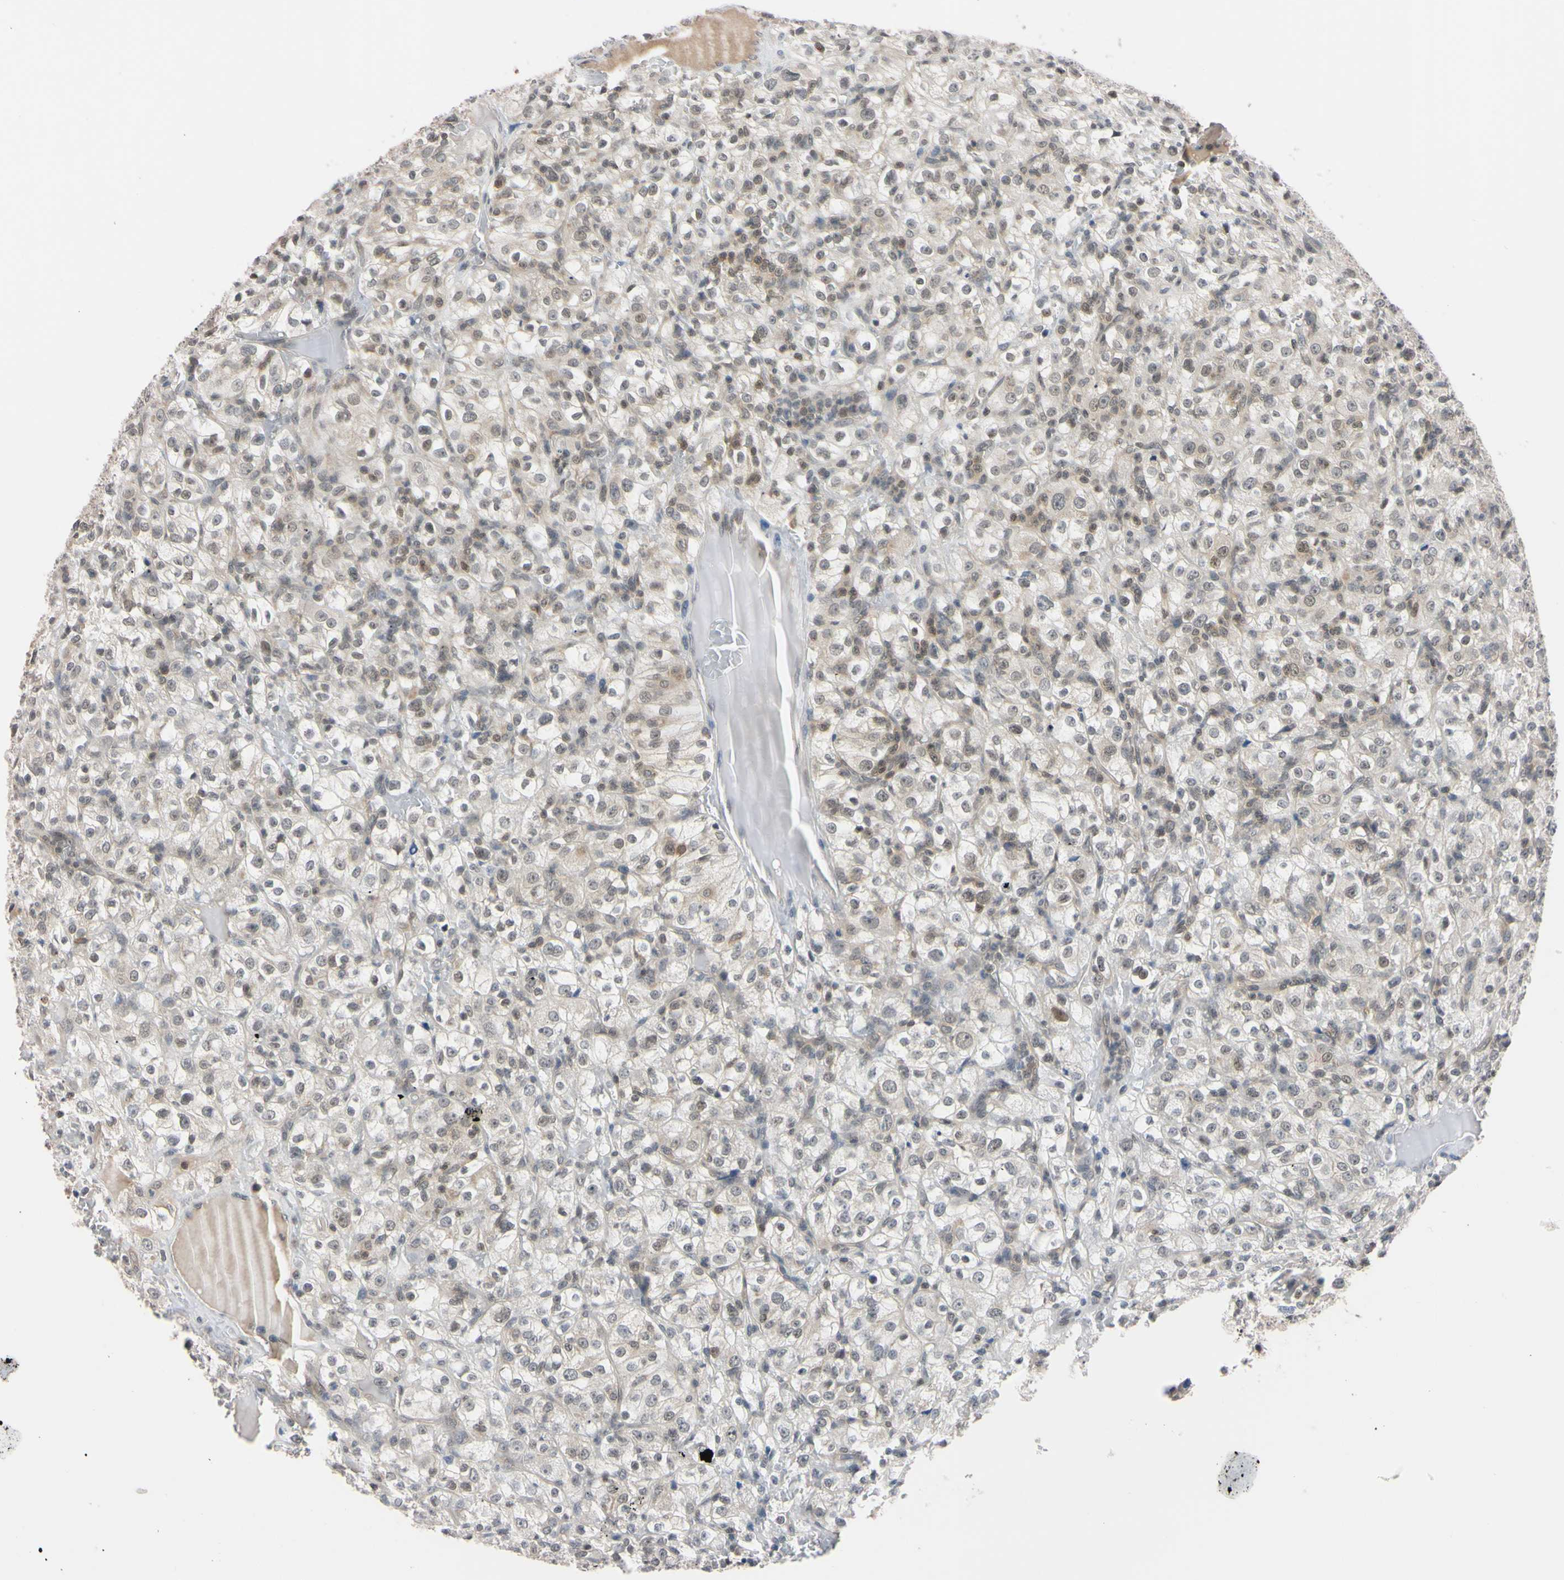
{"staining": {"intensity": "weak", "quantity": "25%-75%", "location": "cytoplasmic/membranous,nuclear"}, "tissue": "renal cancer", "cell_type": "Tumor cells", "image_type": "cancer", "snomed": [{"axis": "morphology", "description": "Normal tissue, NOS"}, {"axis": "morphology", "description": "Adenocarcinoma, NOS"}, {"axis": "topography", "description": "Kidney"}], "caption": "Tumor cells demonstrate weak cytoplasmic/membranous and nuclear positivity in approximately 25%-75% of cells in adenocarcinoma (renal). The staining was performed using DAB to visualize the protein expression in brown, while the nuclei were stained in blue with hematoxylin (Magnification: 20x).", "gene": "UBE2I", "patient": {"sex": "female", "age": 72}}